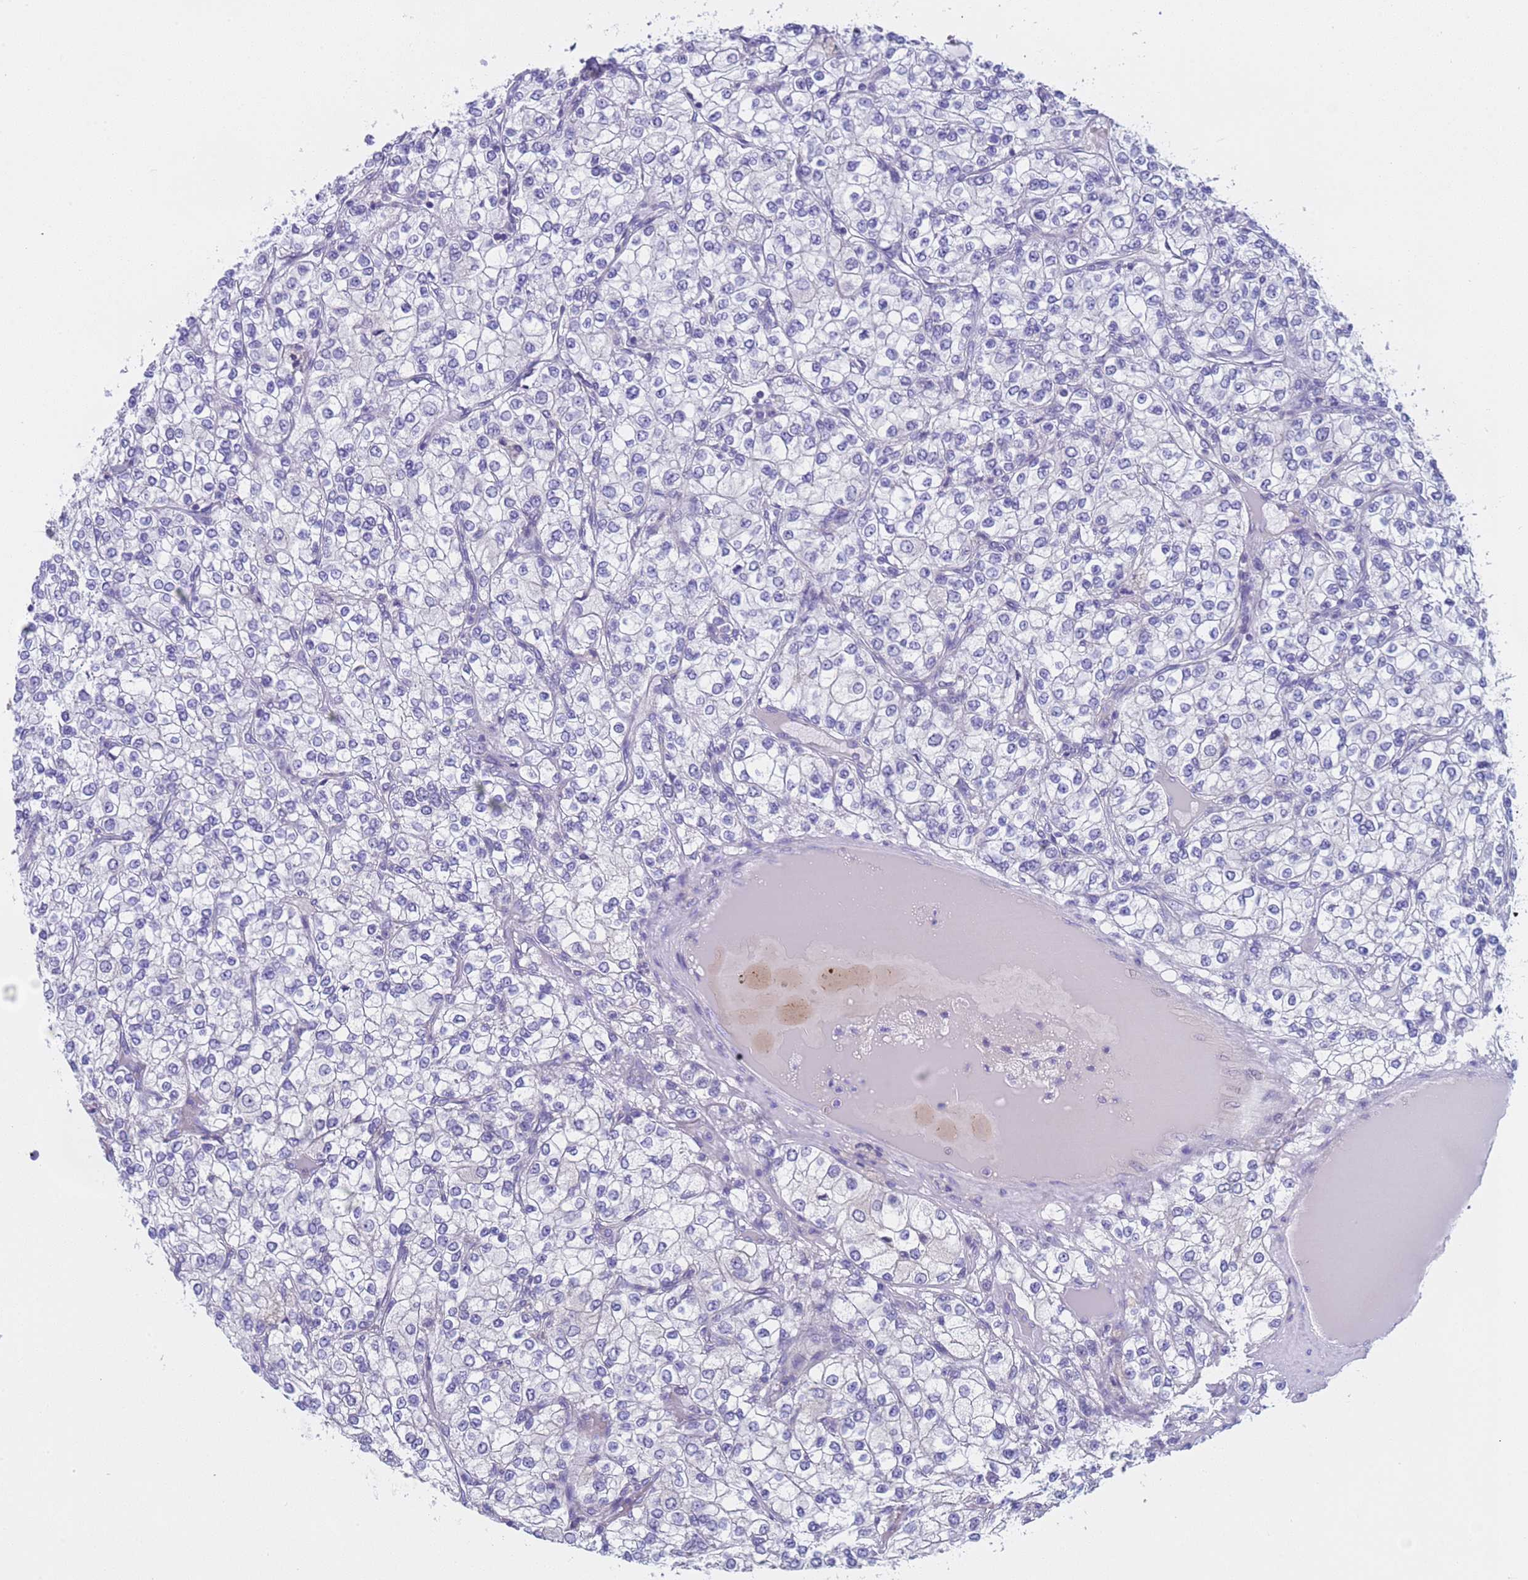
{"staining": {"intensity": "negative", "quantity": "none", "location": "none"}, "tissue": "renal cancer", "cell_type": "Tumor cells", "image_type": "cancer", "snomed": [{"axis": "morphology", "description": "Adenocarcinoma, NOS"}, {"axis": "topography", "description": "Kidney"}], "caption": "This is an IHC photomicrograph of human renal cancer (adenocarcinoma). There is no expression in tumor cells.", "gene": "CAPN7", "patient": {"sex": "male", "age": 80}}